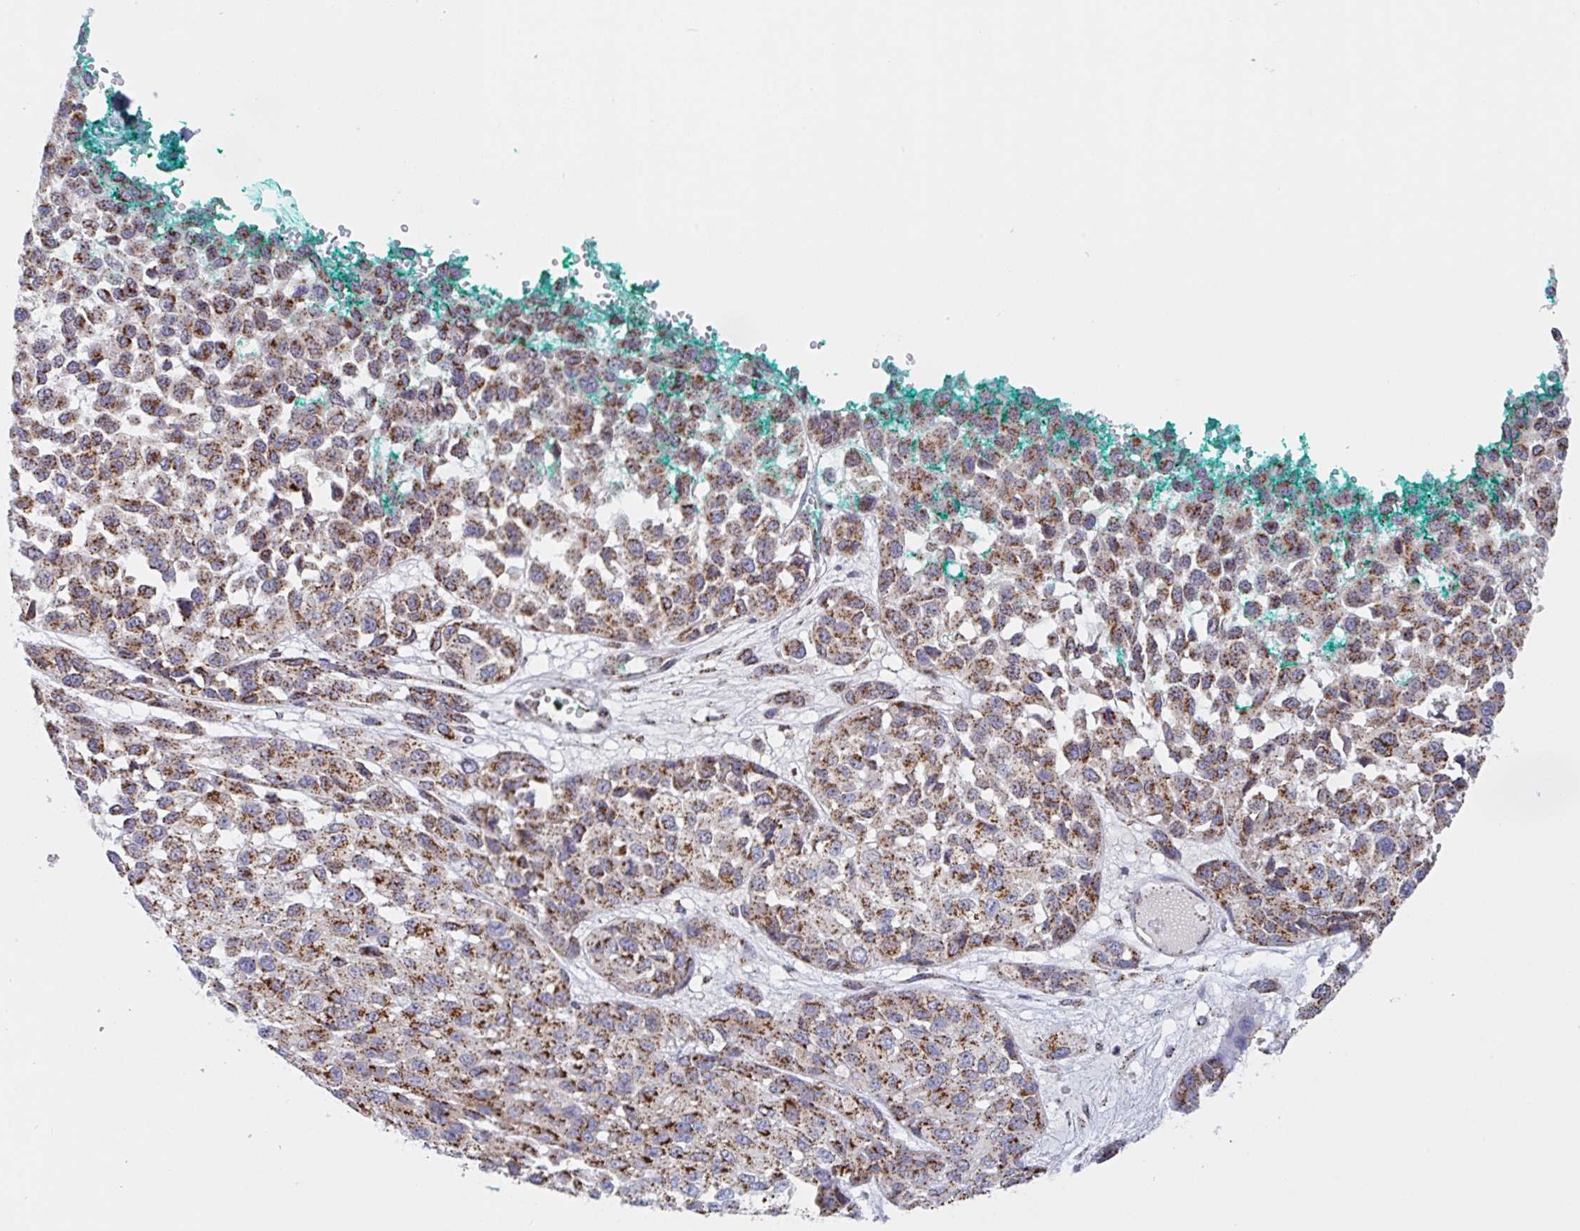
{"staining": {"intensity": "moderate", "quantity": ">75%", "location": "cytoplasmic/membranous"}, "tissue": "melanoma", "cell_type": "Tumor cells", "image_type": "cancer", "snomed": [{"axis": "morphology", "description": "Malignant melanoma, NOS"}, {"axis": "topography", "description": "Skin"}], "caption": "A medium amount of moderate cytoplasmic/membranous positivity is present in approximately >75% of tumor cells in melanoma tissue.", "gene": "PROSER3", "patient": {"sex": "male", "age": 62}}